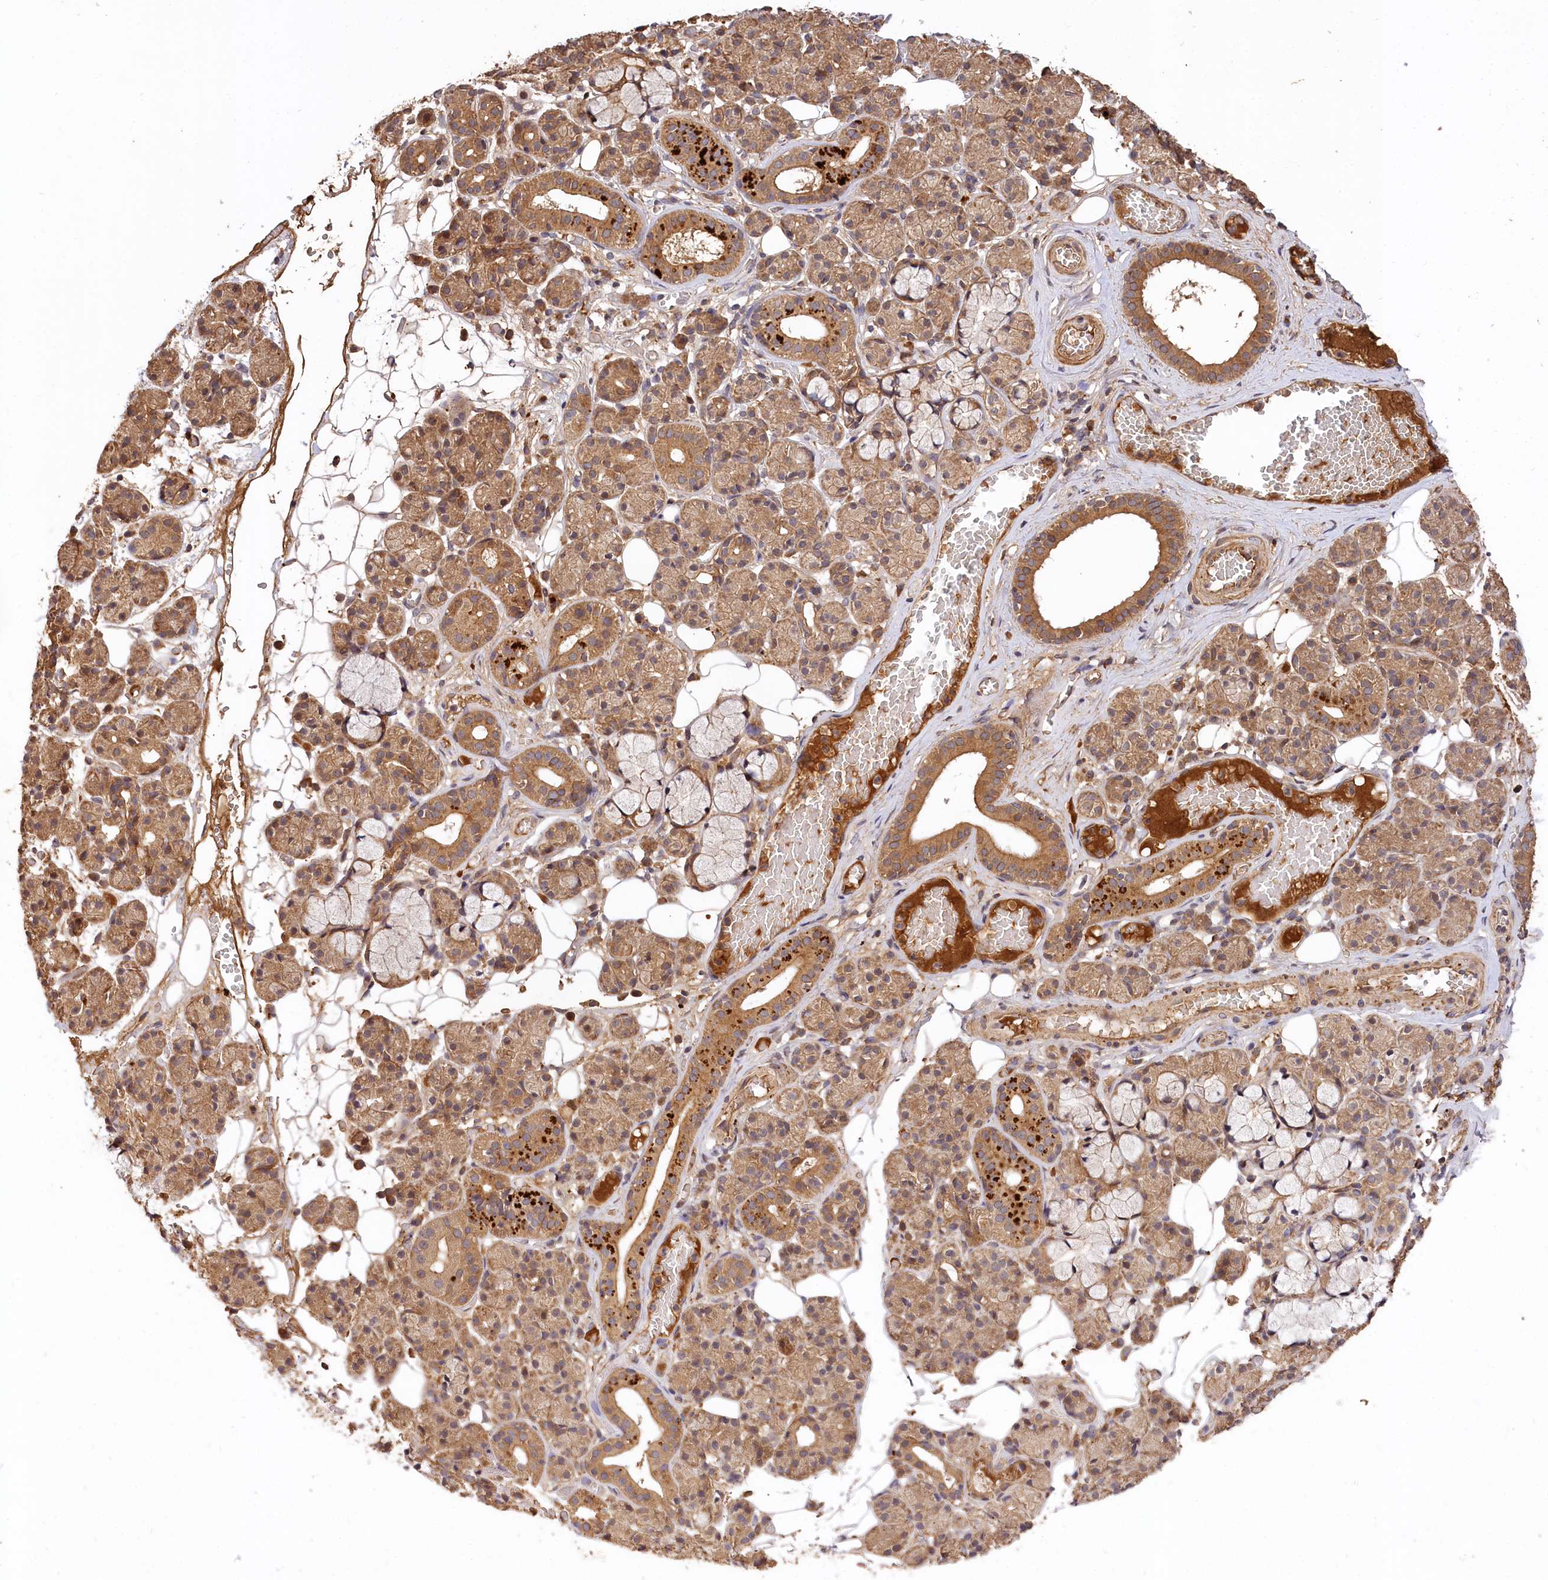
{"staining": {"intensity": "moderate", "quantity": "25%-75%", "location": "cytoplasmic/membranous"}, "tissue": "salivary gland", "cell_type": "Glandular cells", "image_type": "normal", "snomed": [{"axis": "morphology", "description": "Normal tissue, NOS"}, {"axis": "topography", "description": "Salivary gland"}], "caption": "A high-resolution photomicrograph shows immunohistochemistry (IHC) staining of normal salivary gland, which exhibits moderate cytoplasmic/membranous expression in approximately 25%-75% of glandular cells.", "gene": "MCF2L2", "patient": {"sex": "male", "age": 63}}